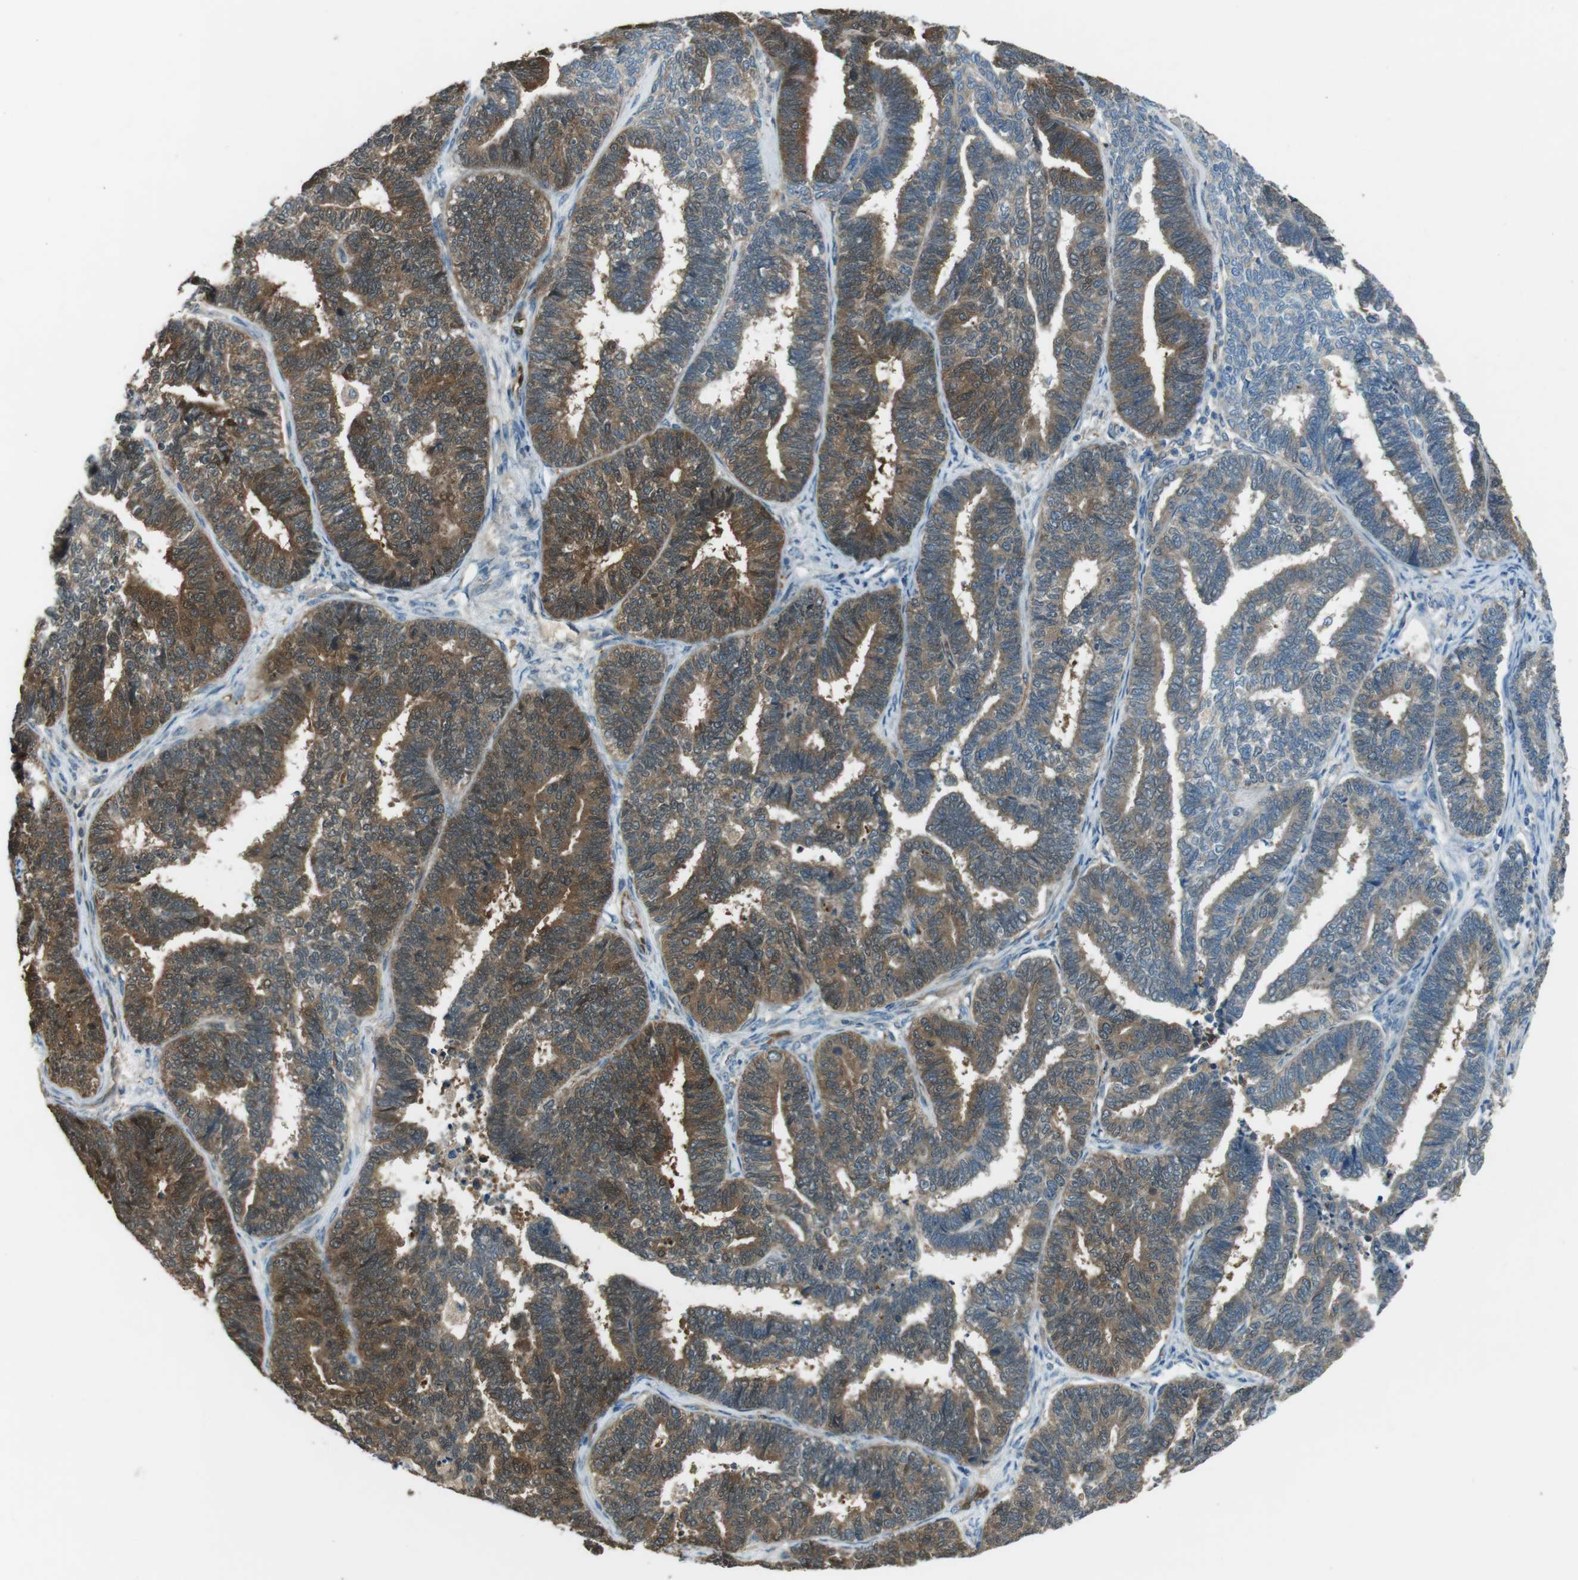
{"staining": {"intensity": "strong", "quantity": "25%-75%", "location": "cytoplasmic/membranous"}, "tissue": "endometrial cancer", "cell_type": "Tumor cells", "image_type": "cancer", "snomed": [{"axis": "morphology", "description": "Adenocarcinoma, NOS"}, {"axis": "topography", "description": "Endometrium"}], "caption": "Endometrial cancer tissue reveals strong cytoplasmic/membranous positivity in about 25%-75% of tumor cells", "gene": "MFAP3", "patient": {"sex": "female", "age": 70}}